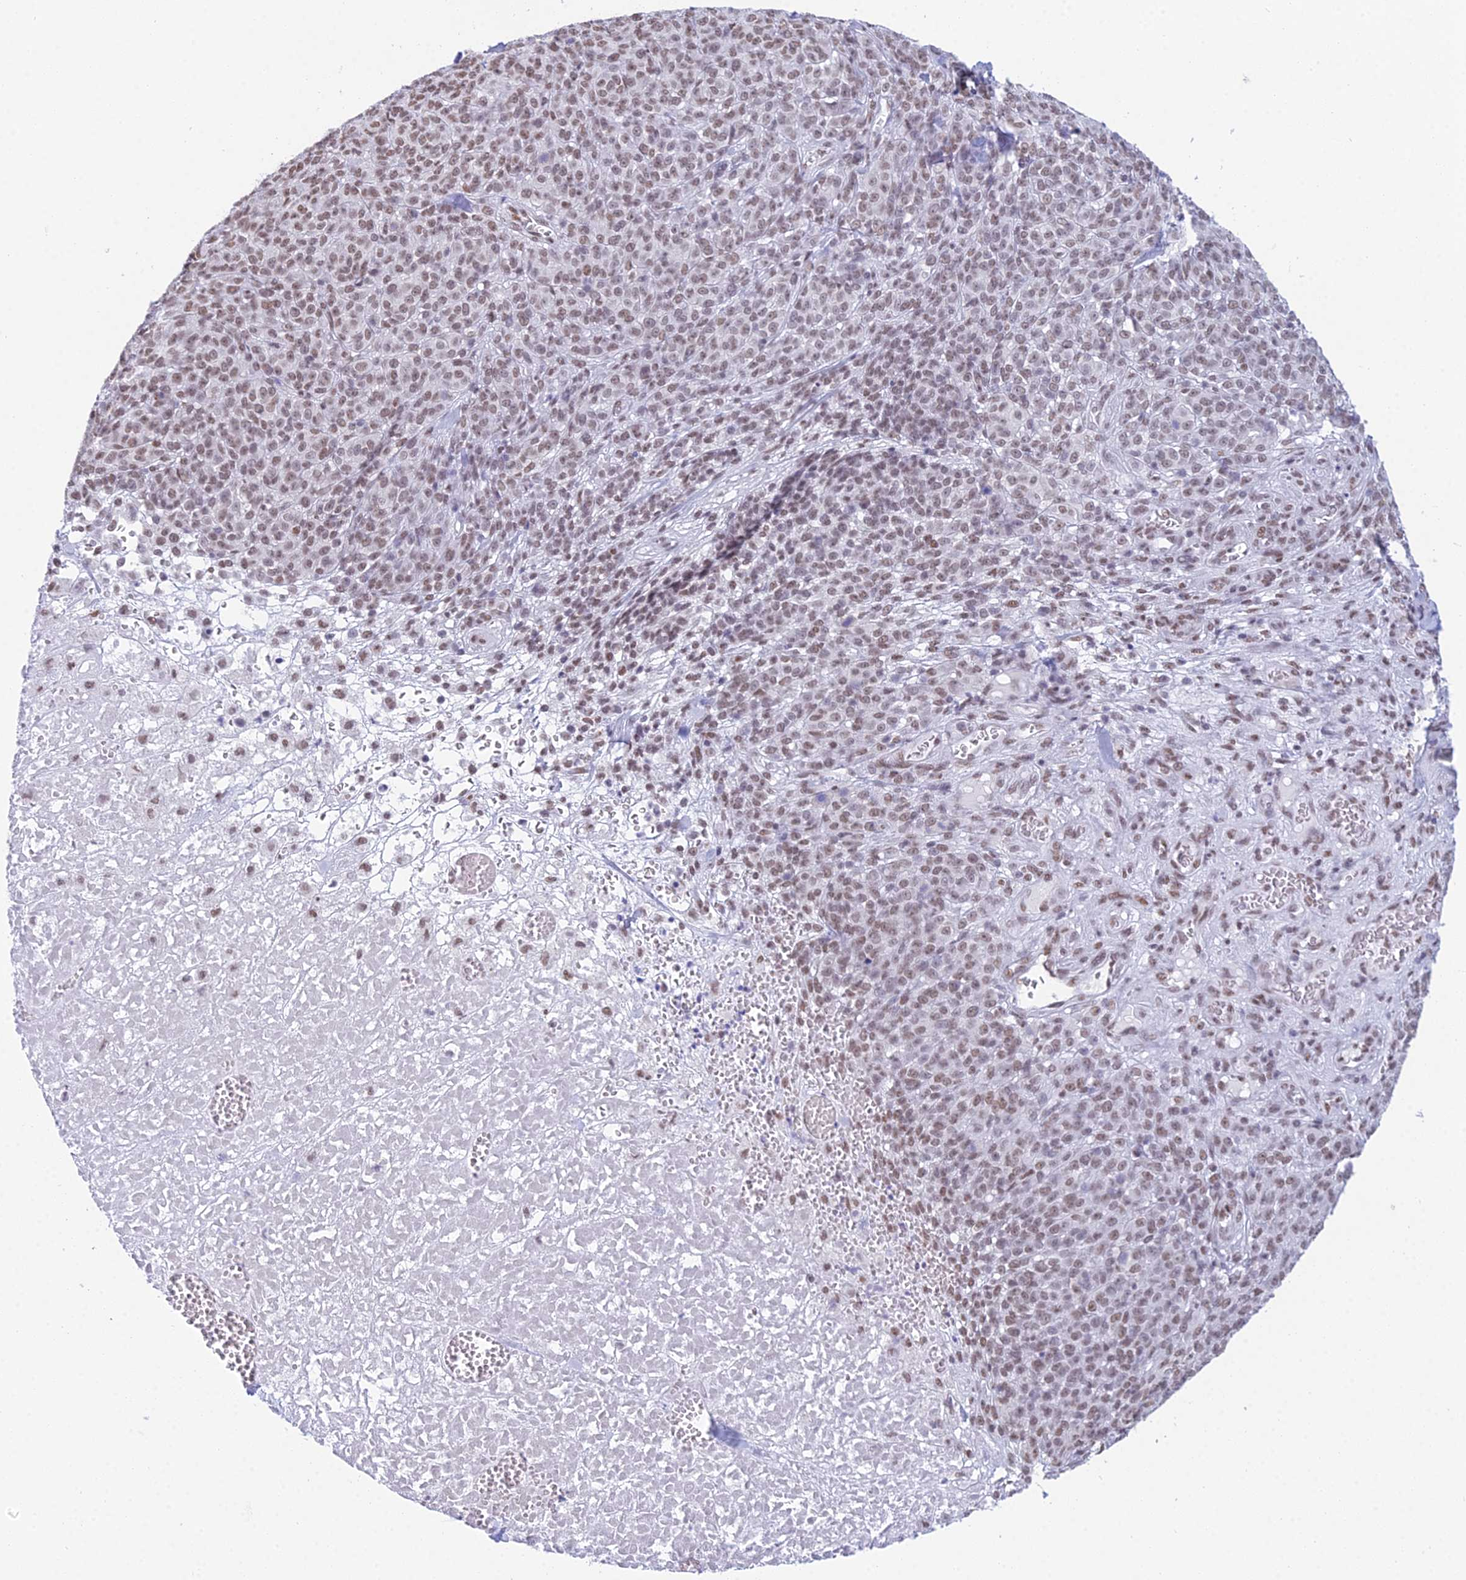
{"staining": {"intensity": "moderate", "quantity": ">75%", "location": "nuclear"}, "tissue": "melanoma", "cell_type": "Tumor cells", "image_type": "cancer", "snomed": [{"axis": "morphology", "description": "Normal tissue, NOS"}, {"axis": "morphology", "description": "Malignant melanoma, NOS"}, {"axis": "topography", "description": "Skin"}], "caption": "A brown stain labels moderate nuclear staining of a protein in human malignant melanoma tumor cells.", "gene": "CDC26", "patient": {"sex": "female", "age": 34}}